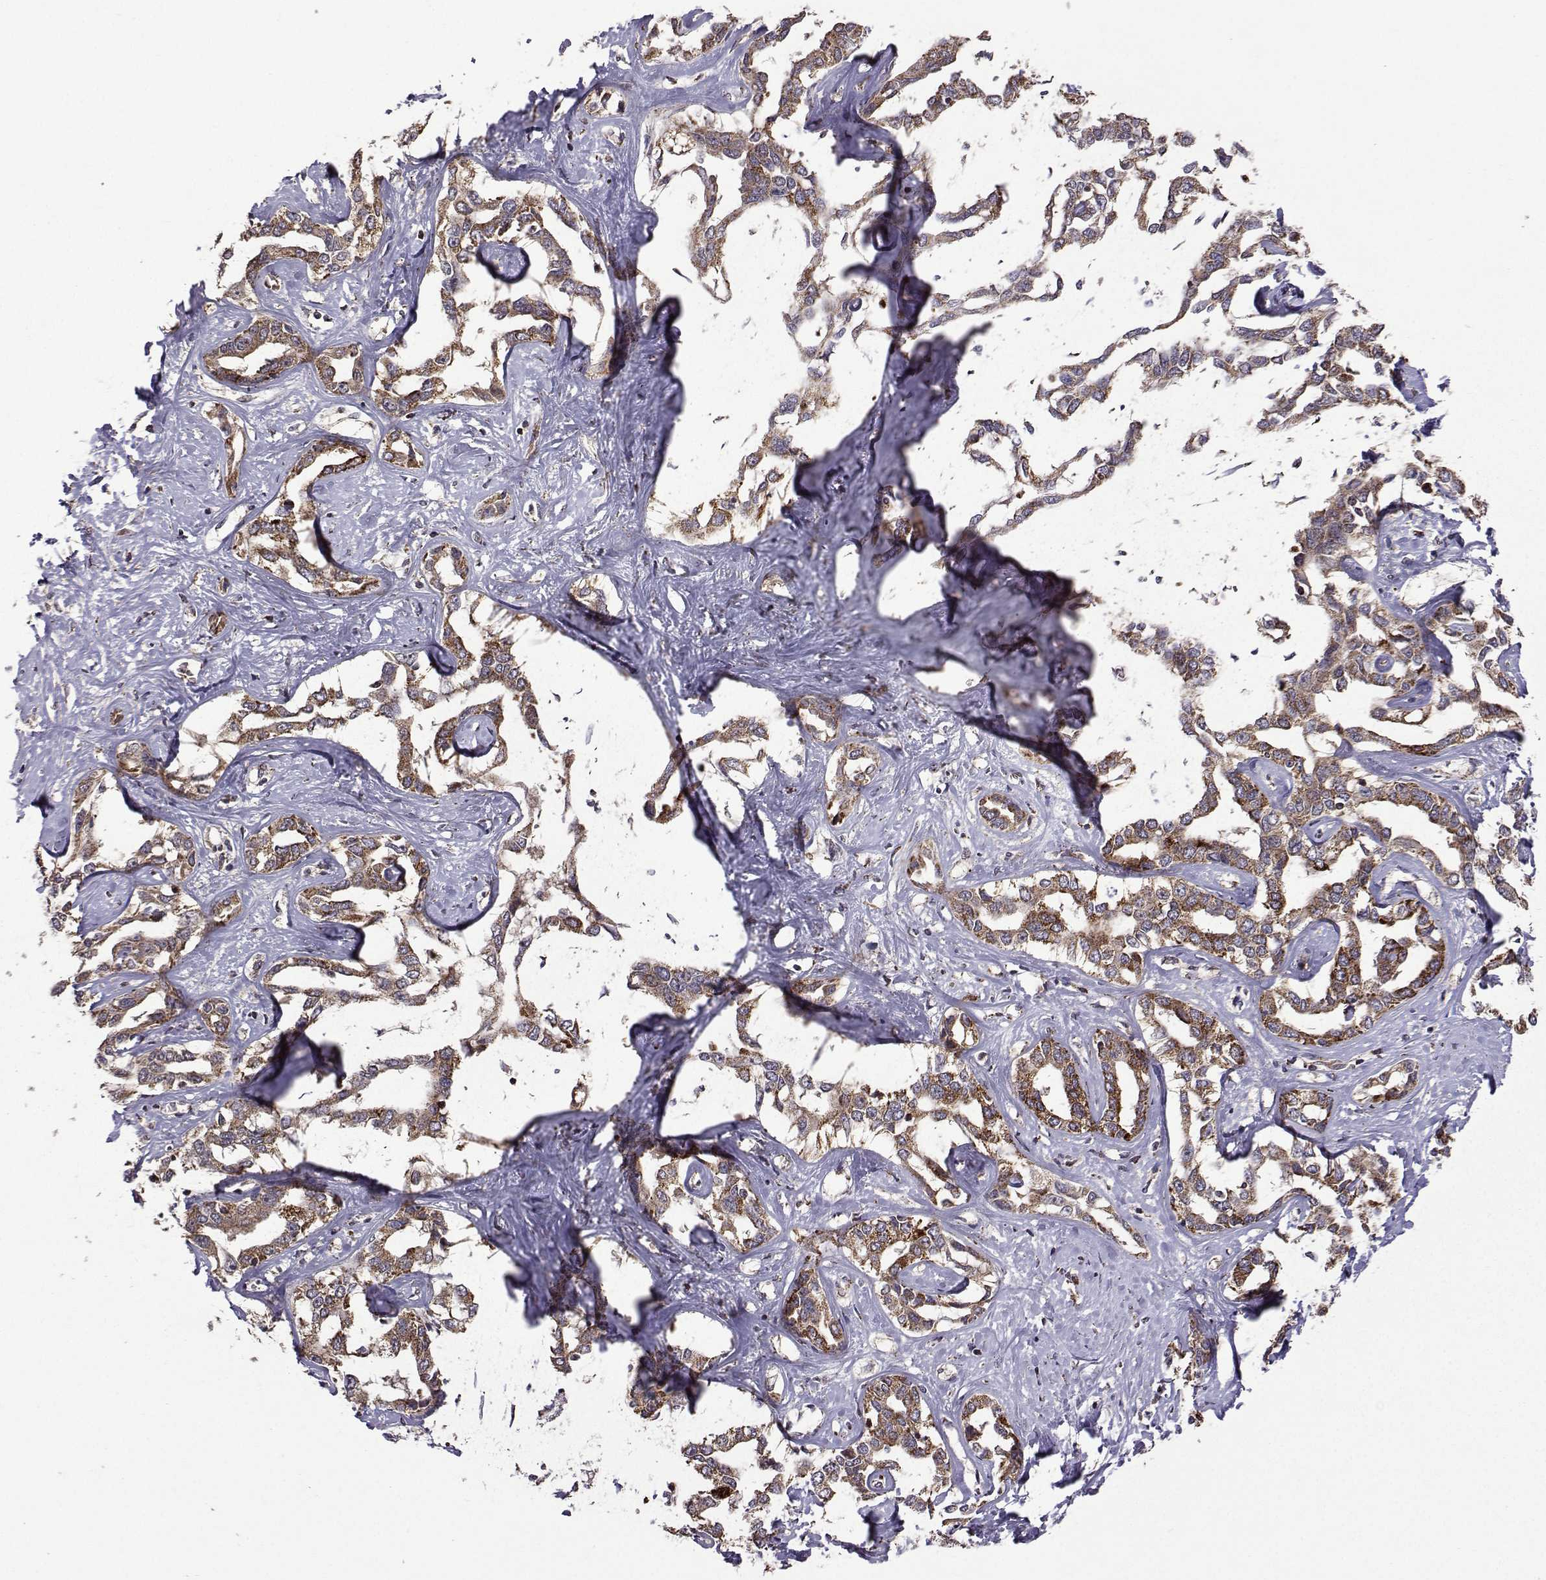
{"staining": {"intensity": "moderate", "quantity": "25%-75%", "location": "cytoplasmic/membranous"}, "tissue": "liver cancer", "cell_type": "Tumor cells", "image_type": "cancer", "snomed": [{"axis": "morphology", "description": "Cholangiocarcinoma"}, {"axis": "topography", "description": "Liver"}], "caption": "Immunohistochemistry (IHC) photomicrograph of liver cancer (cholangiocarcinoma) stained for a protein (brown), which exhibits medium levels of moderate cytoplasmic/membranous staining in approximately 25%-75% of tumor cells.", "gene": "TAB2", "patient": {"sex": "male", "age": 59}}